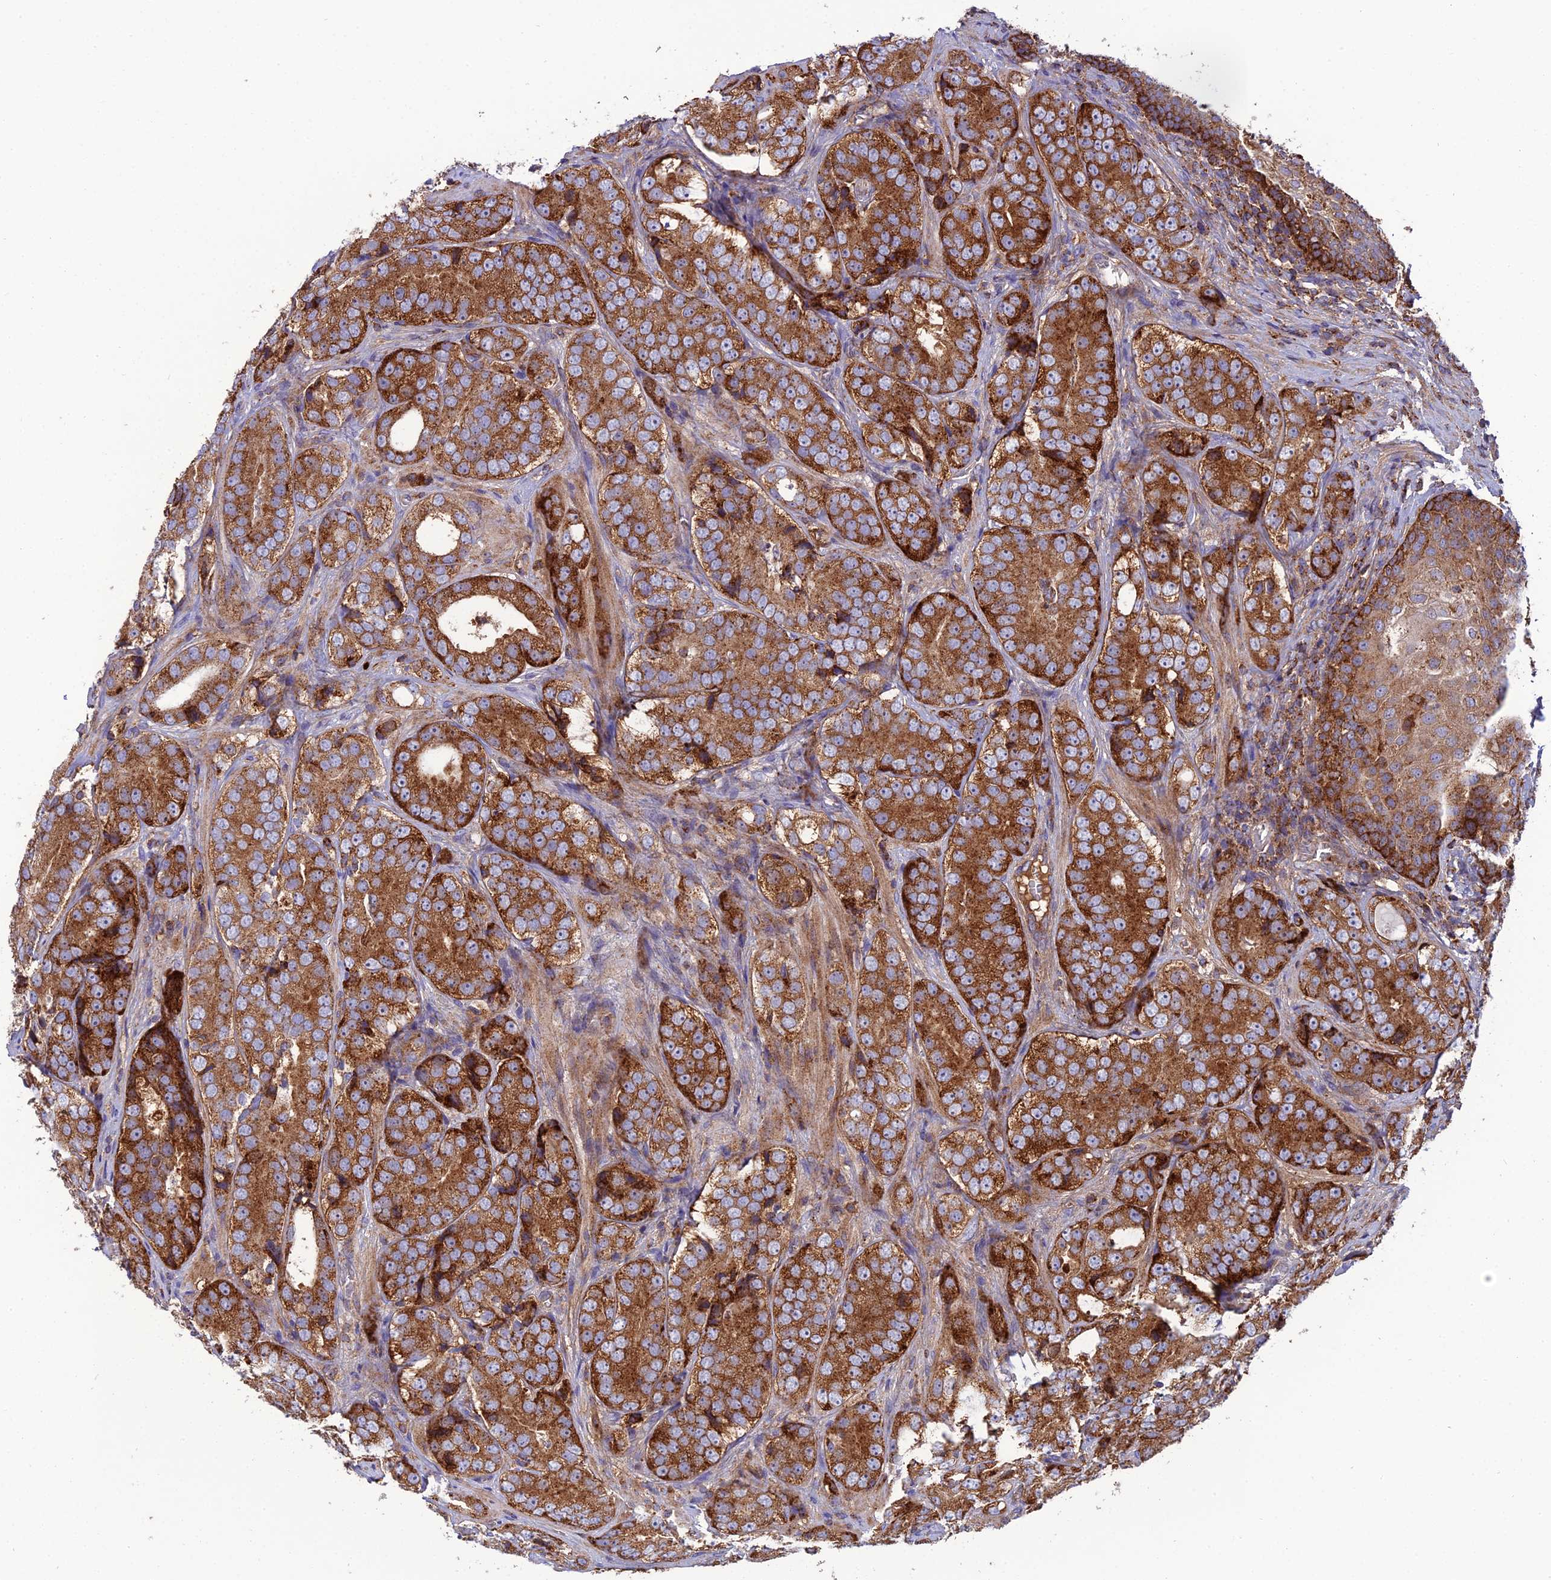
{"staining": {"intensity": "strong", "quantity": ">75%", "location": "cytoplasmic/membranous"}, "tissue": "prostate cancer", "cell_type": "Tumor cells", "image_type": "cancer", "snomed": [{"axis": "morphology", "description": "Adenocarcinoma, High grade"}, {"axis": "topography", "description": "Prostate"}], "caption": "Immunohistochemical staining of human prostate cancer demonstrates high levels of strong cytoplasmic/membranous positivity in about >75% of tumor cells.", "gene": "LNPEP", "patient": {"sex": "male", "age": 56}}